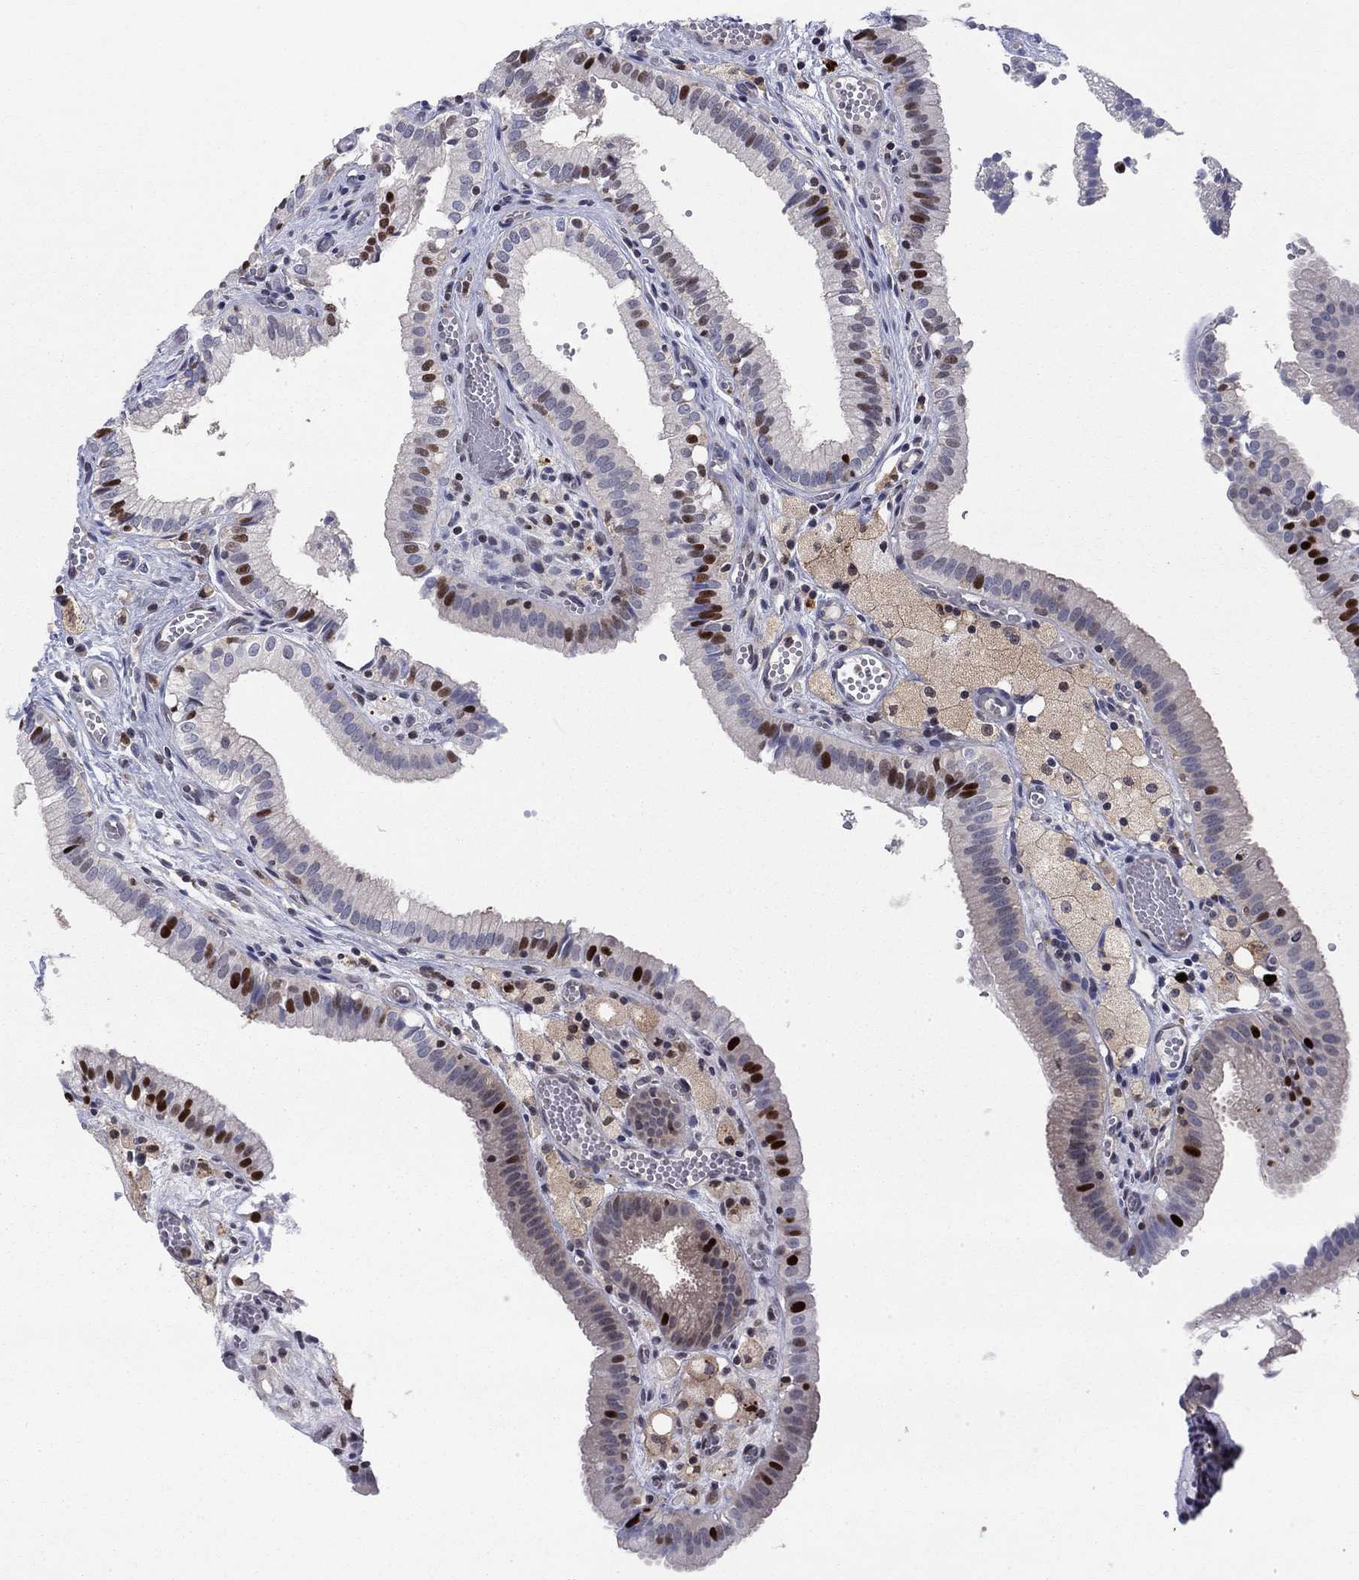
{"staining": {"intensity": "strong", "quantity": "<25%", "location": "nuclear"}, "tissue": "gallbladder", "cell_type": "Glandular cells", "image_type": "normal", "snomed": [{"axis": "morphology", "description": "Normal tissue, NOS"}, {"axis": "topography", "description": "Gallbladder"}], "caption": "Glandular cells demonstrate strong nuclear expression in approximately <25% of cells in normal gallbladder. (Brightfield microscopy of DAB IHC at high magnification).", "gene": "ZNHIT3", "patient": {"sex": "female", "age": 24}}